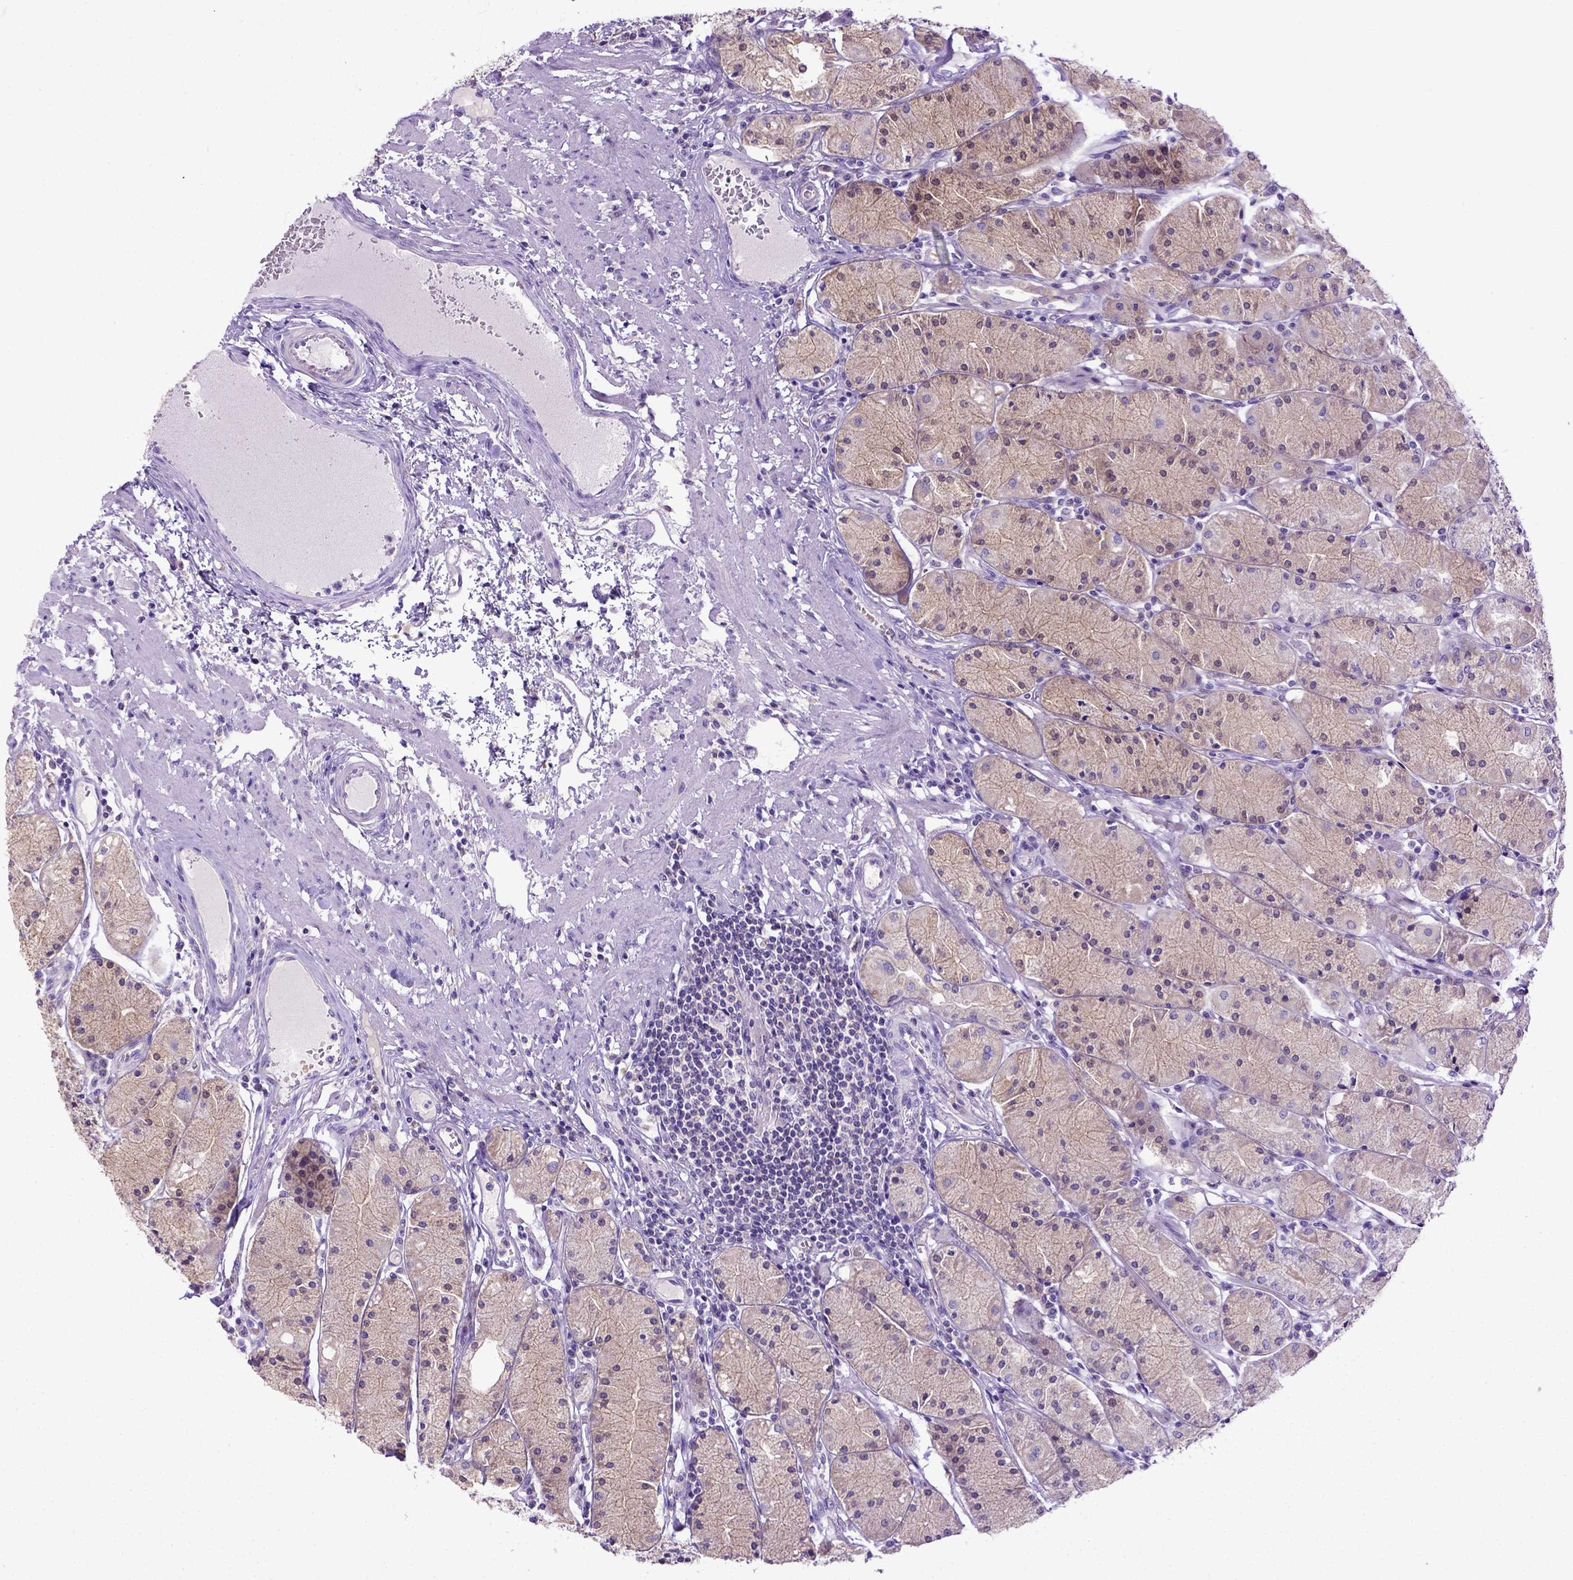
{"staining": {"intensity": "negative", "quantity": "none", "location": "none"}, "tissue": "stomach", "cell_type": "Glandular cells", "image_type": "normal", "snomed": [{"axis": "morphology", "description": "Normal tissue, NOS"}, {"axis": "topography", "description": "Stomach, upper"}], "caption": "The micrograph exhibits no staining of glandular cells in unremarkable stomach. (Brightfield microscopy of DAB (3,3'-diaminobenzidine) immunohistochemistry (IHC) at high magnification).", "gene": "SPEF1", "patient": {"sex": "male", "age": 69}}